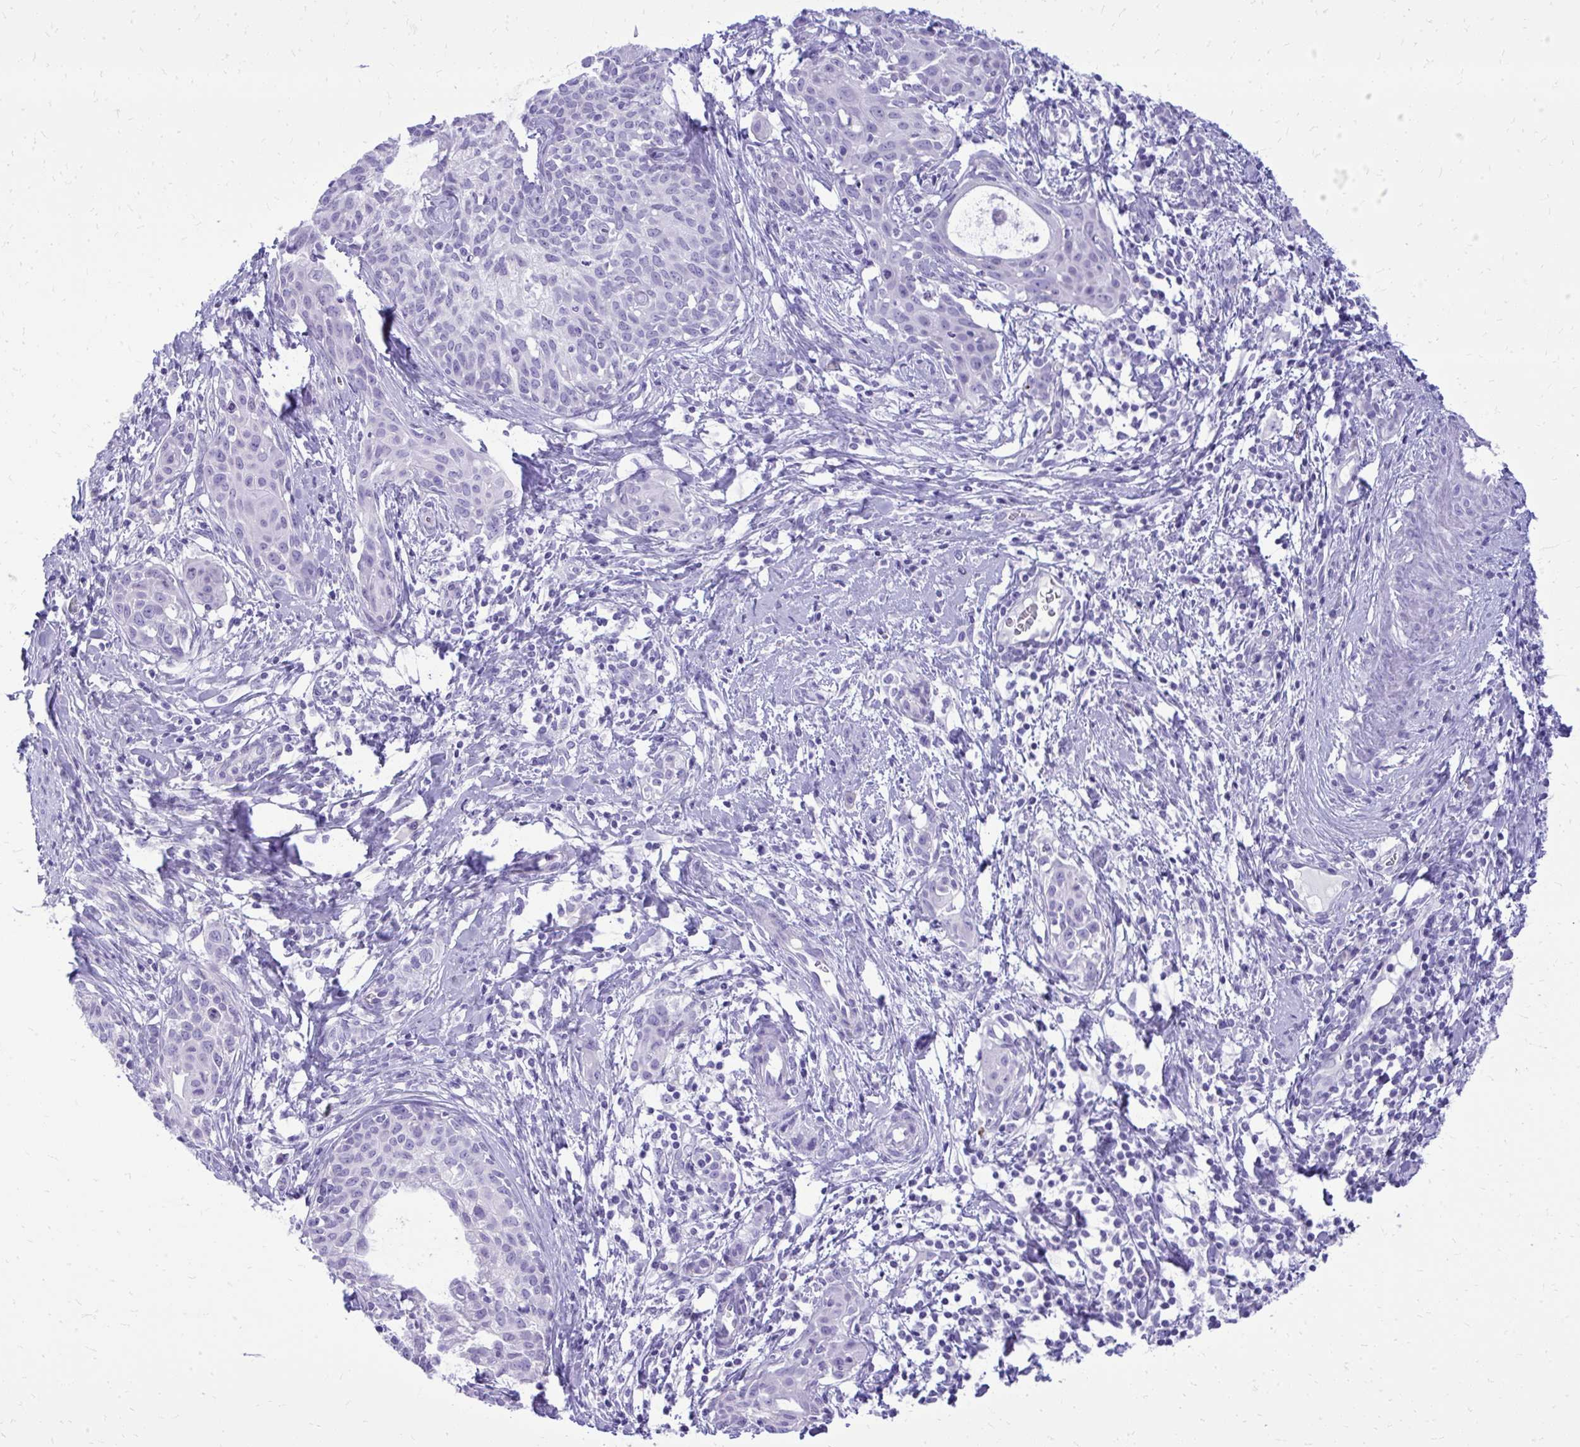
{"staining": {"intensity": "negative", "quantity": "none", "location": "none"}, "tissue": "cervical cancer", "cell_type": "Tumor cells", "image_type": "cancer", "snomed": [{"axis": "morphology", "description": "Squamous cell carcinoma, NOS"}, {"axis": "topography", "description": "Cervix"}], "caption": "Cervical squamous cell carcinoma was stained to show a protein in brown. There is no significant staining in tumor cells.", "gene": "BCL6B", "patient": {"sex": "female", "age": 52}}